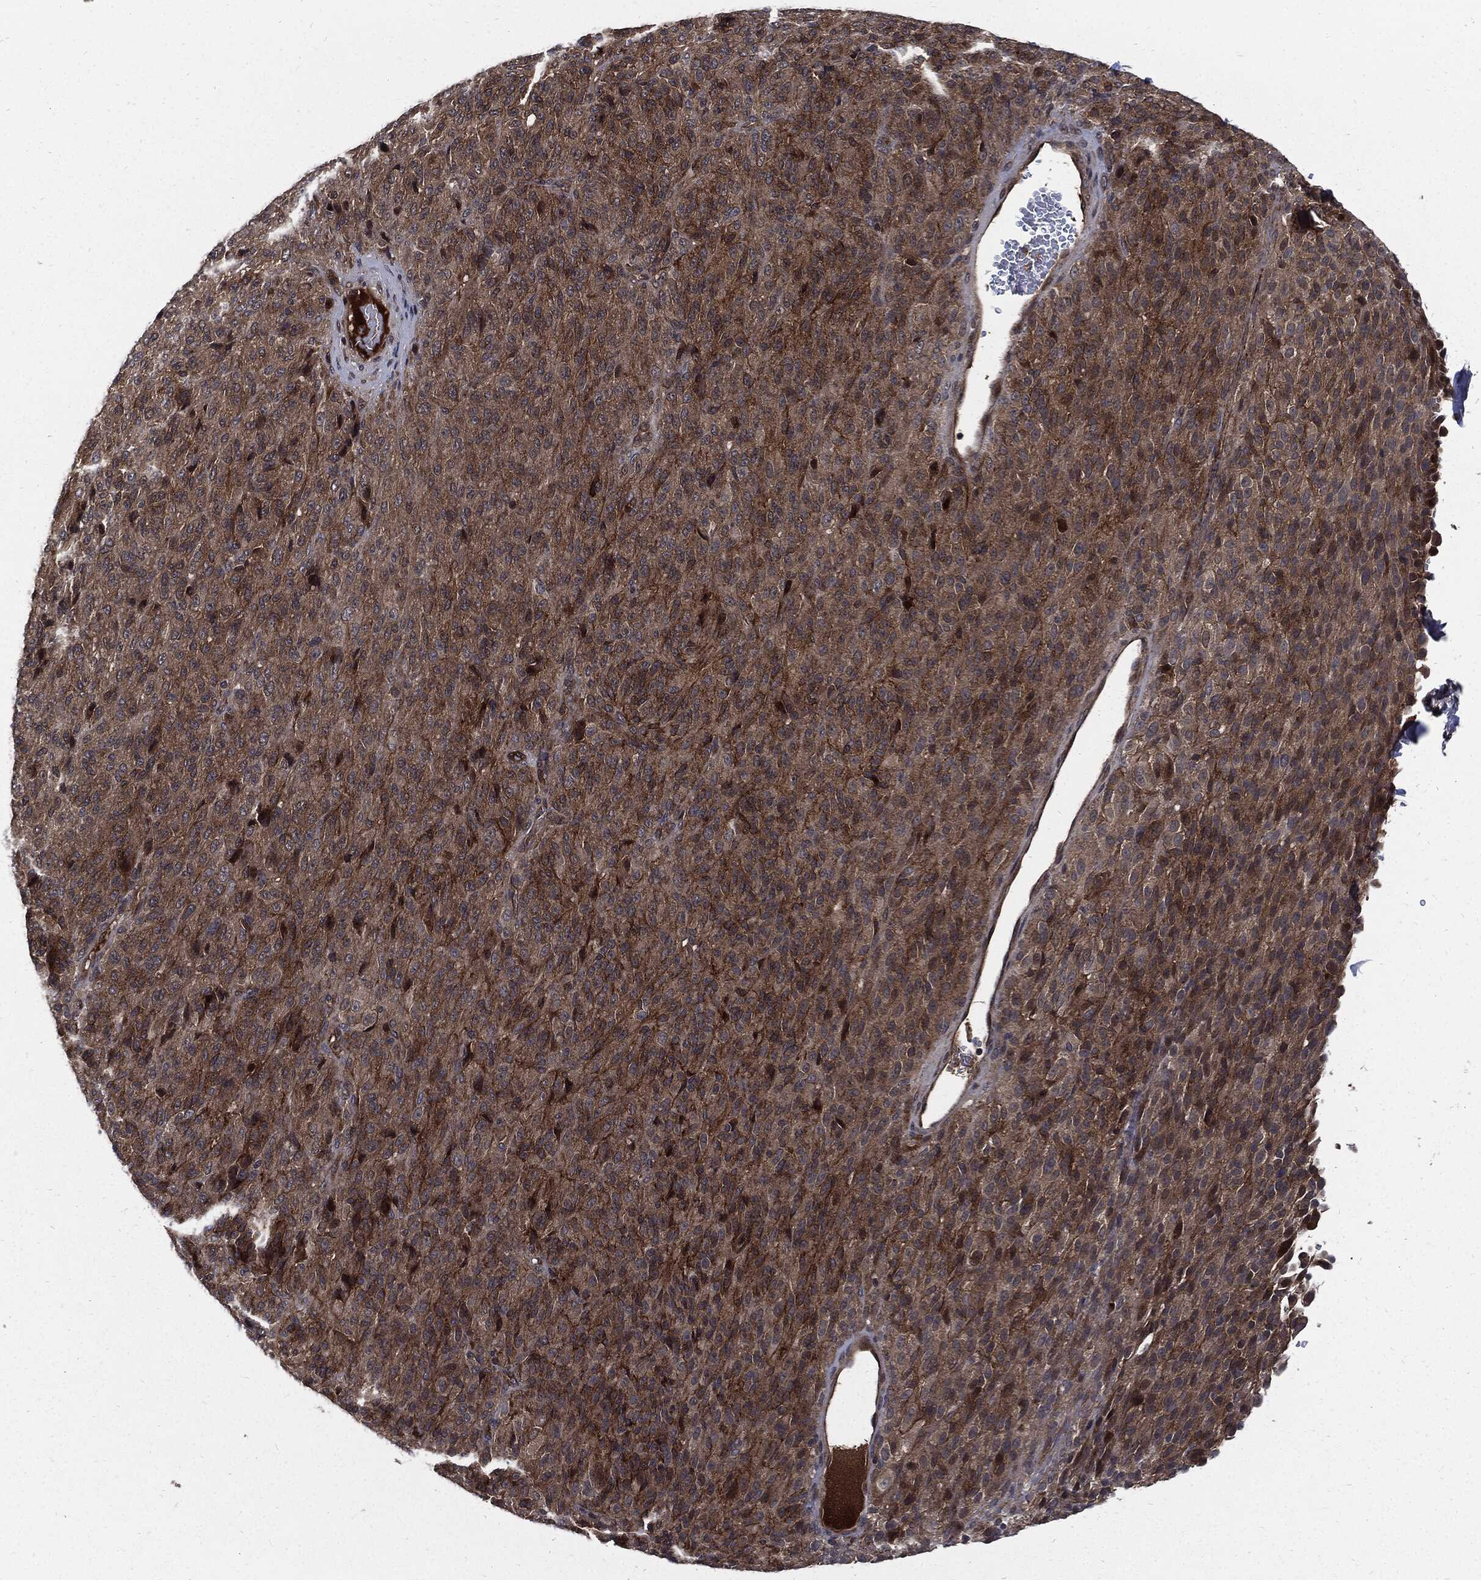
{"staining": {"intensity": "strong", "quantity": "25%-75%", "location": "cytoplasmic/membranous"}, "tissue": "melanoma", "cell_type": "Tumor cells", "image_type": "cancer", "snomed": [{"axis": "morphology", "description": "Malignant melanoma, Metastatic site"}, {"axis": "topography", "description": "Brain"}], "caption": "Immunohistochemistry (DAB) staining of melanoma reveals strong cytoplasmic/membranous protein positivity in approximately 25%-75% of tumor cells.", "gene": "CLU", "patient": {"sex": "female", "age": 56}}